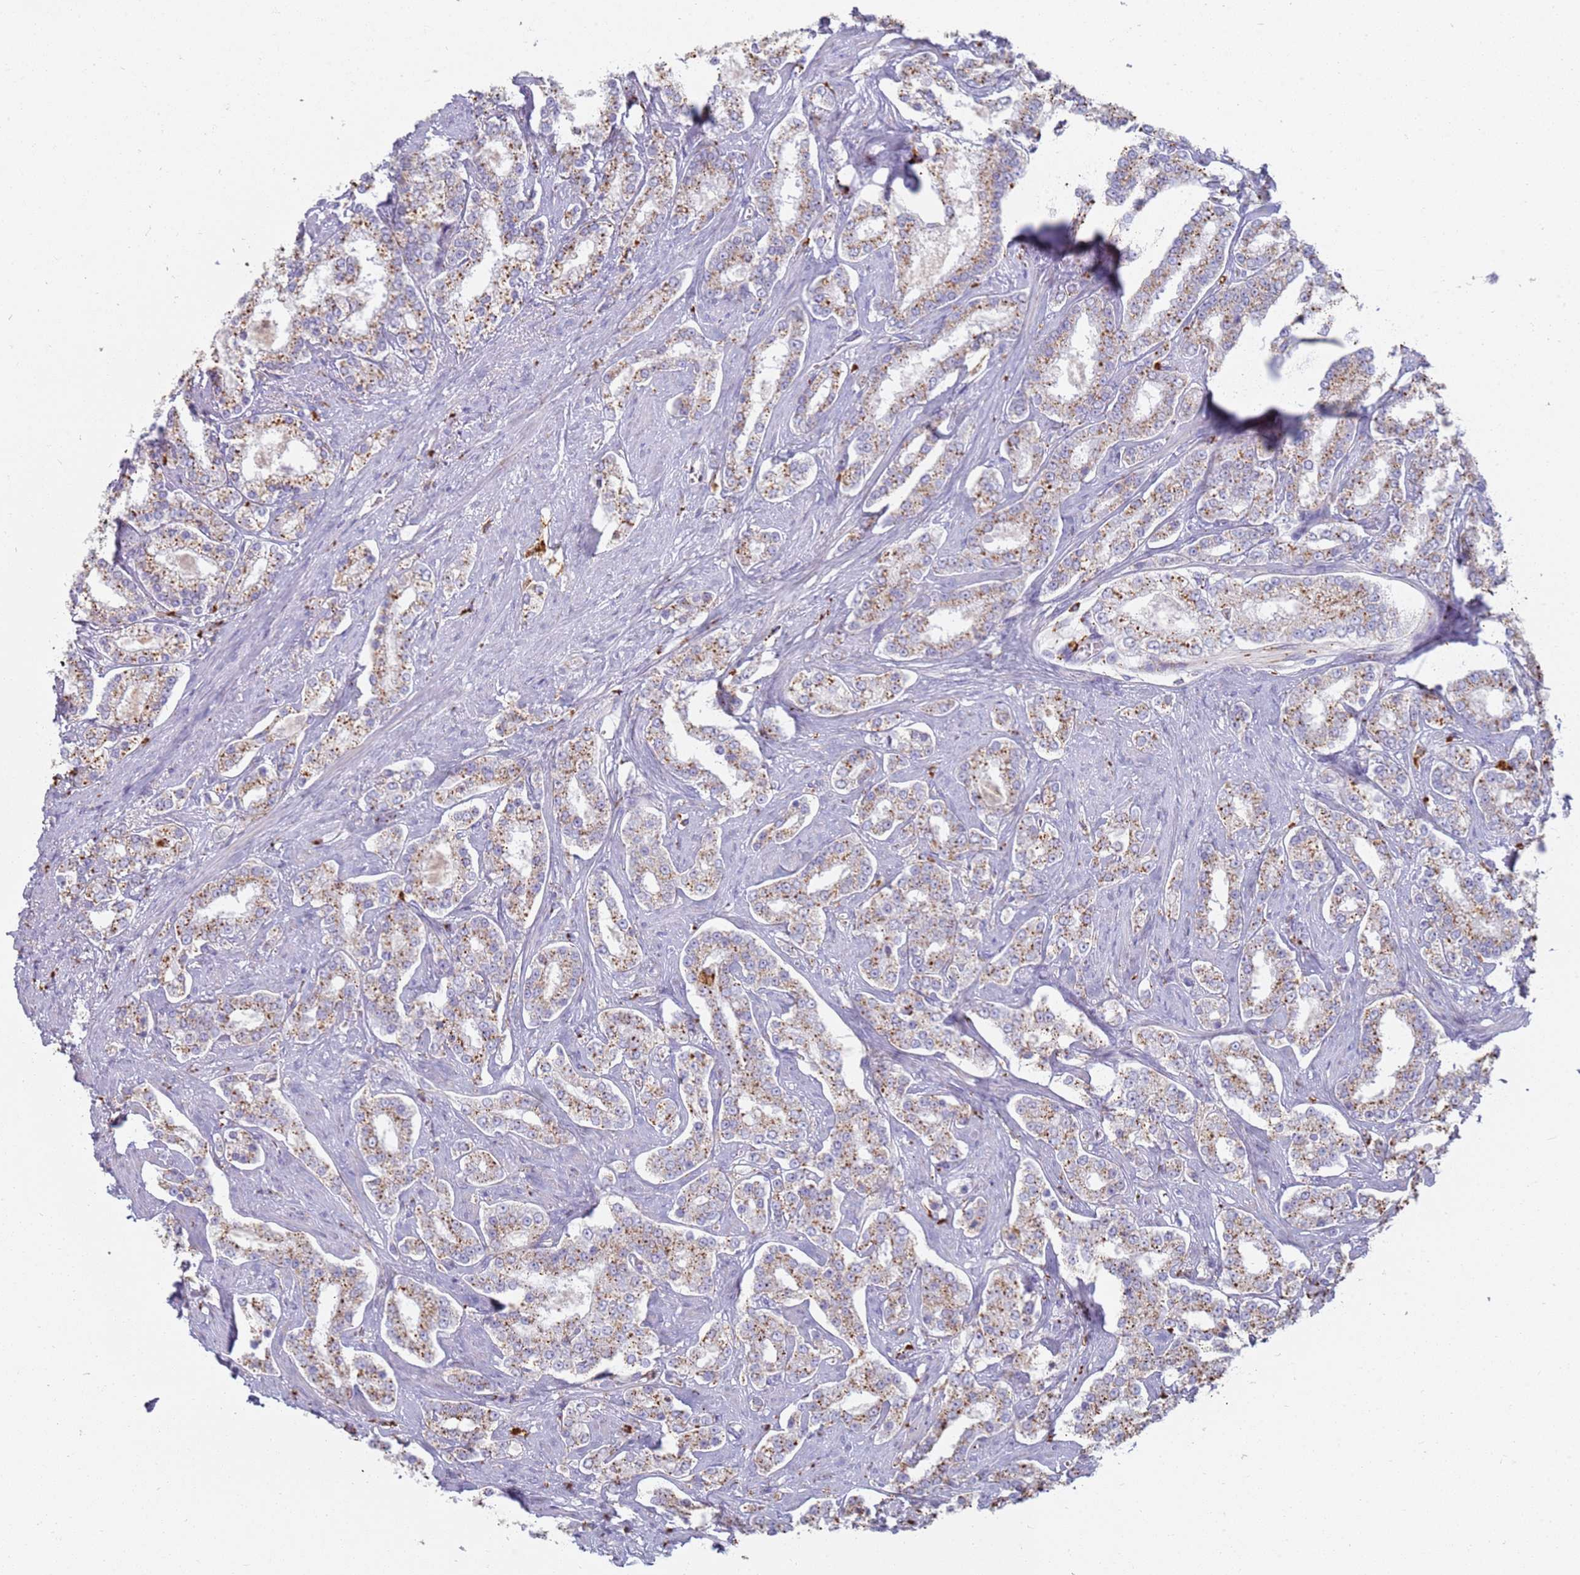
{"staining": {"intensity": "moderate", "quantity": ">75%", "location": "cytoplasmic/membranous"}, "tissue": "prostate cancer", "cell_type": "Tumor cells", "image_type": "cancer", "snomed": [{"axis": "morphology", "description": "Normal tissue, NOS"}, {"axis": "morphology", "description": "Adenocarcinoma, High grade"}, {"axis": "topography", "description": "Prostate"}], "caption": "Prostate cancer (adenocarcinoma (high-grade)) stained for a protein exhibits moderate cytoplasmic/membranous positivity in tumor cells. Using DAB (brown) and hematoxylin (blue) stains, captured at high magnification using brightfield microscopy.", "gene": "TMEM229B", "patient": {"sex": "male", "age": 83}}